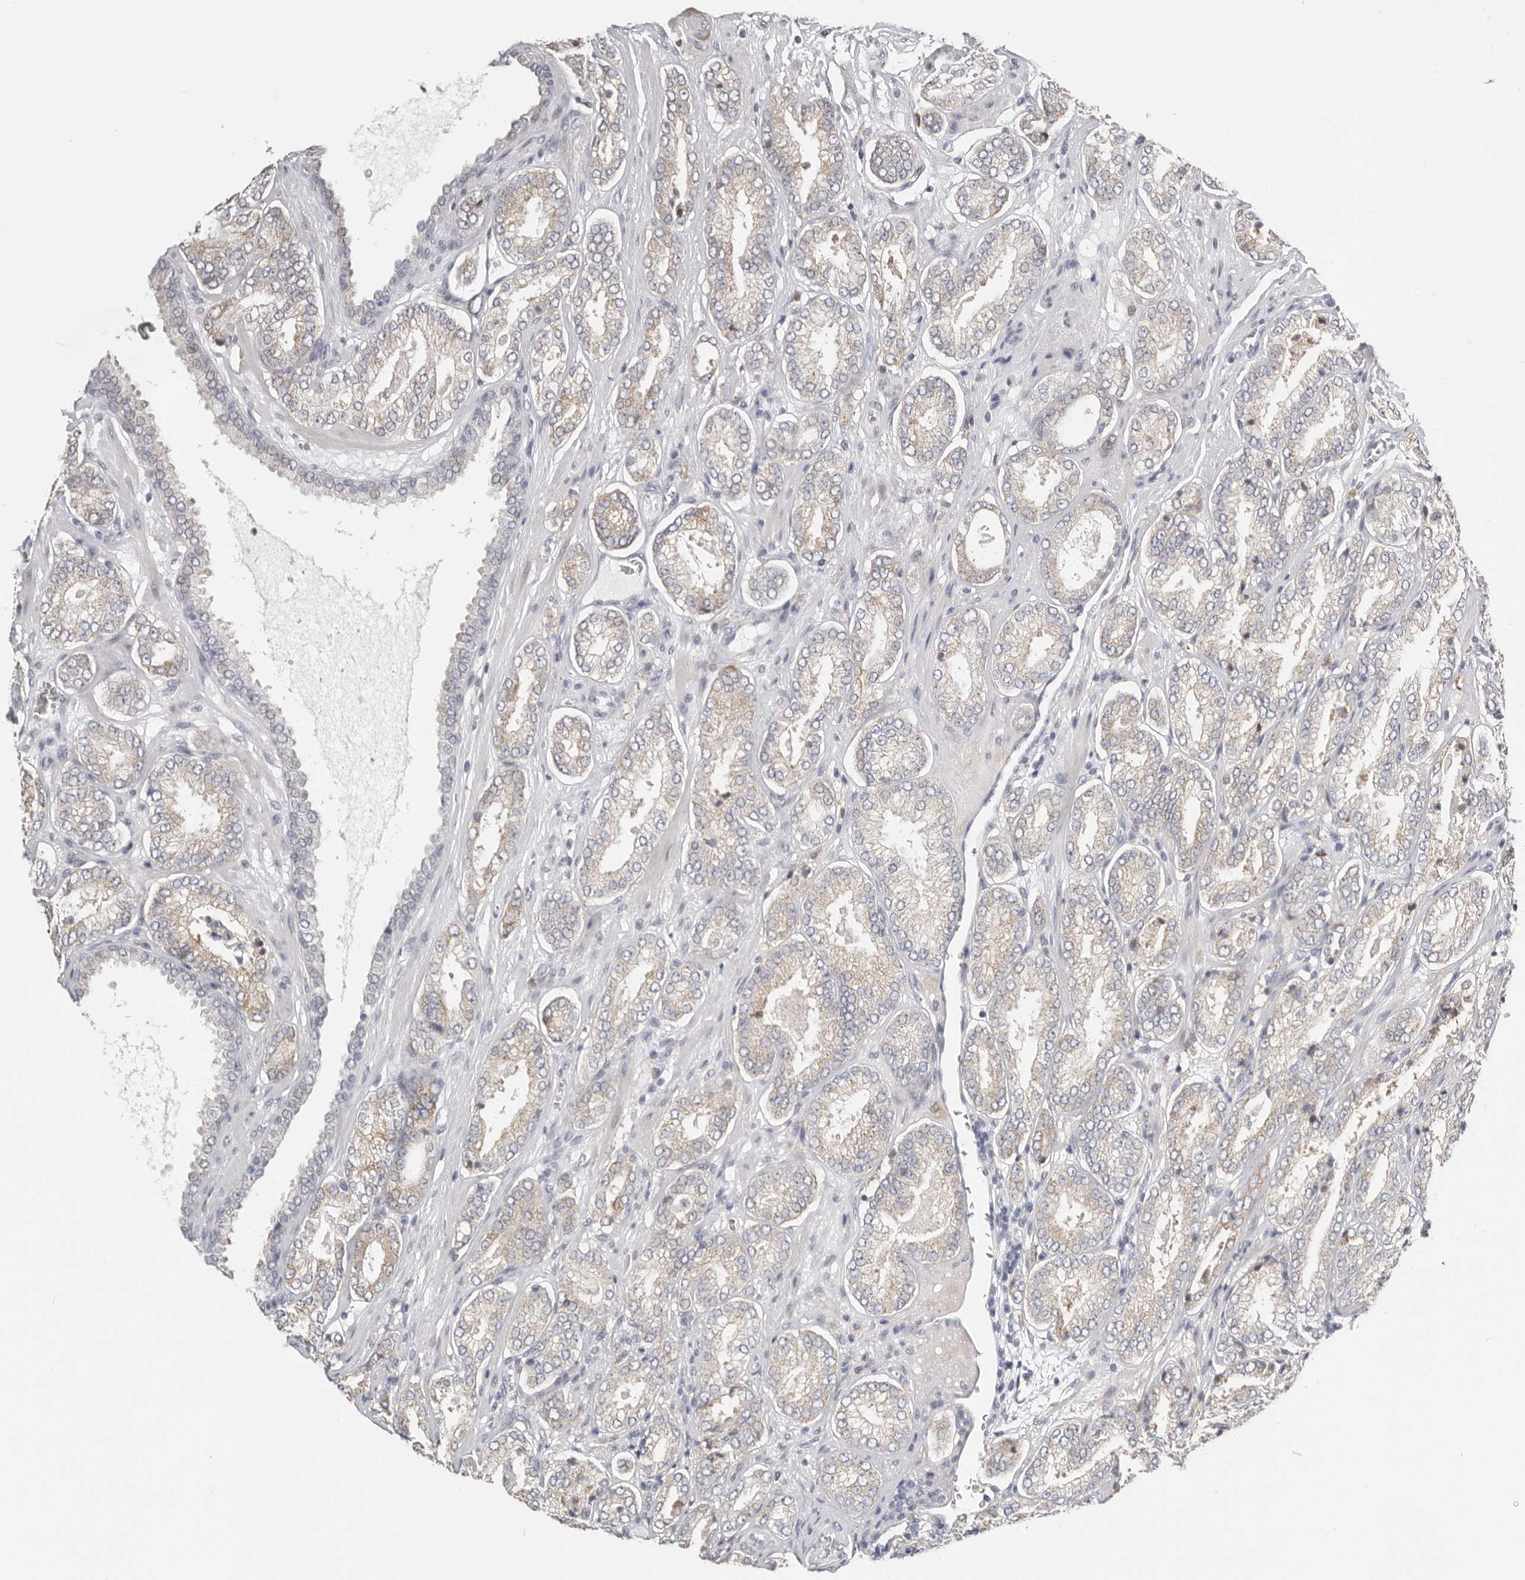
{"staining": {"intensity": "weak", "quantity": "<25%", "location": "cytoplasmic/membranous"}, "tissue": "prostate cancer", "cell_type": "Tumor cells", "image_type": "cancer", "snomed": [{"axis": "morphology", "description": "Adenocarcinoma, Low grade"}, {"axis": "topography", "description": "Prostate"}], "caption": "This is an immunohistochemistry photomicrograph of low-grade adenocarcinoma (prostate). There is no expression in tumor cells.", "gene": "IL32", "patient": {"sex": "male", "age": 62}}